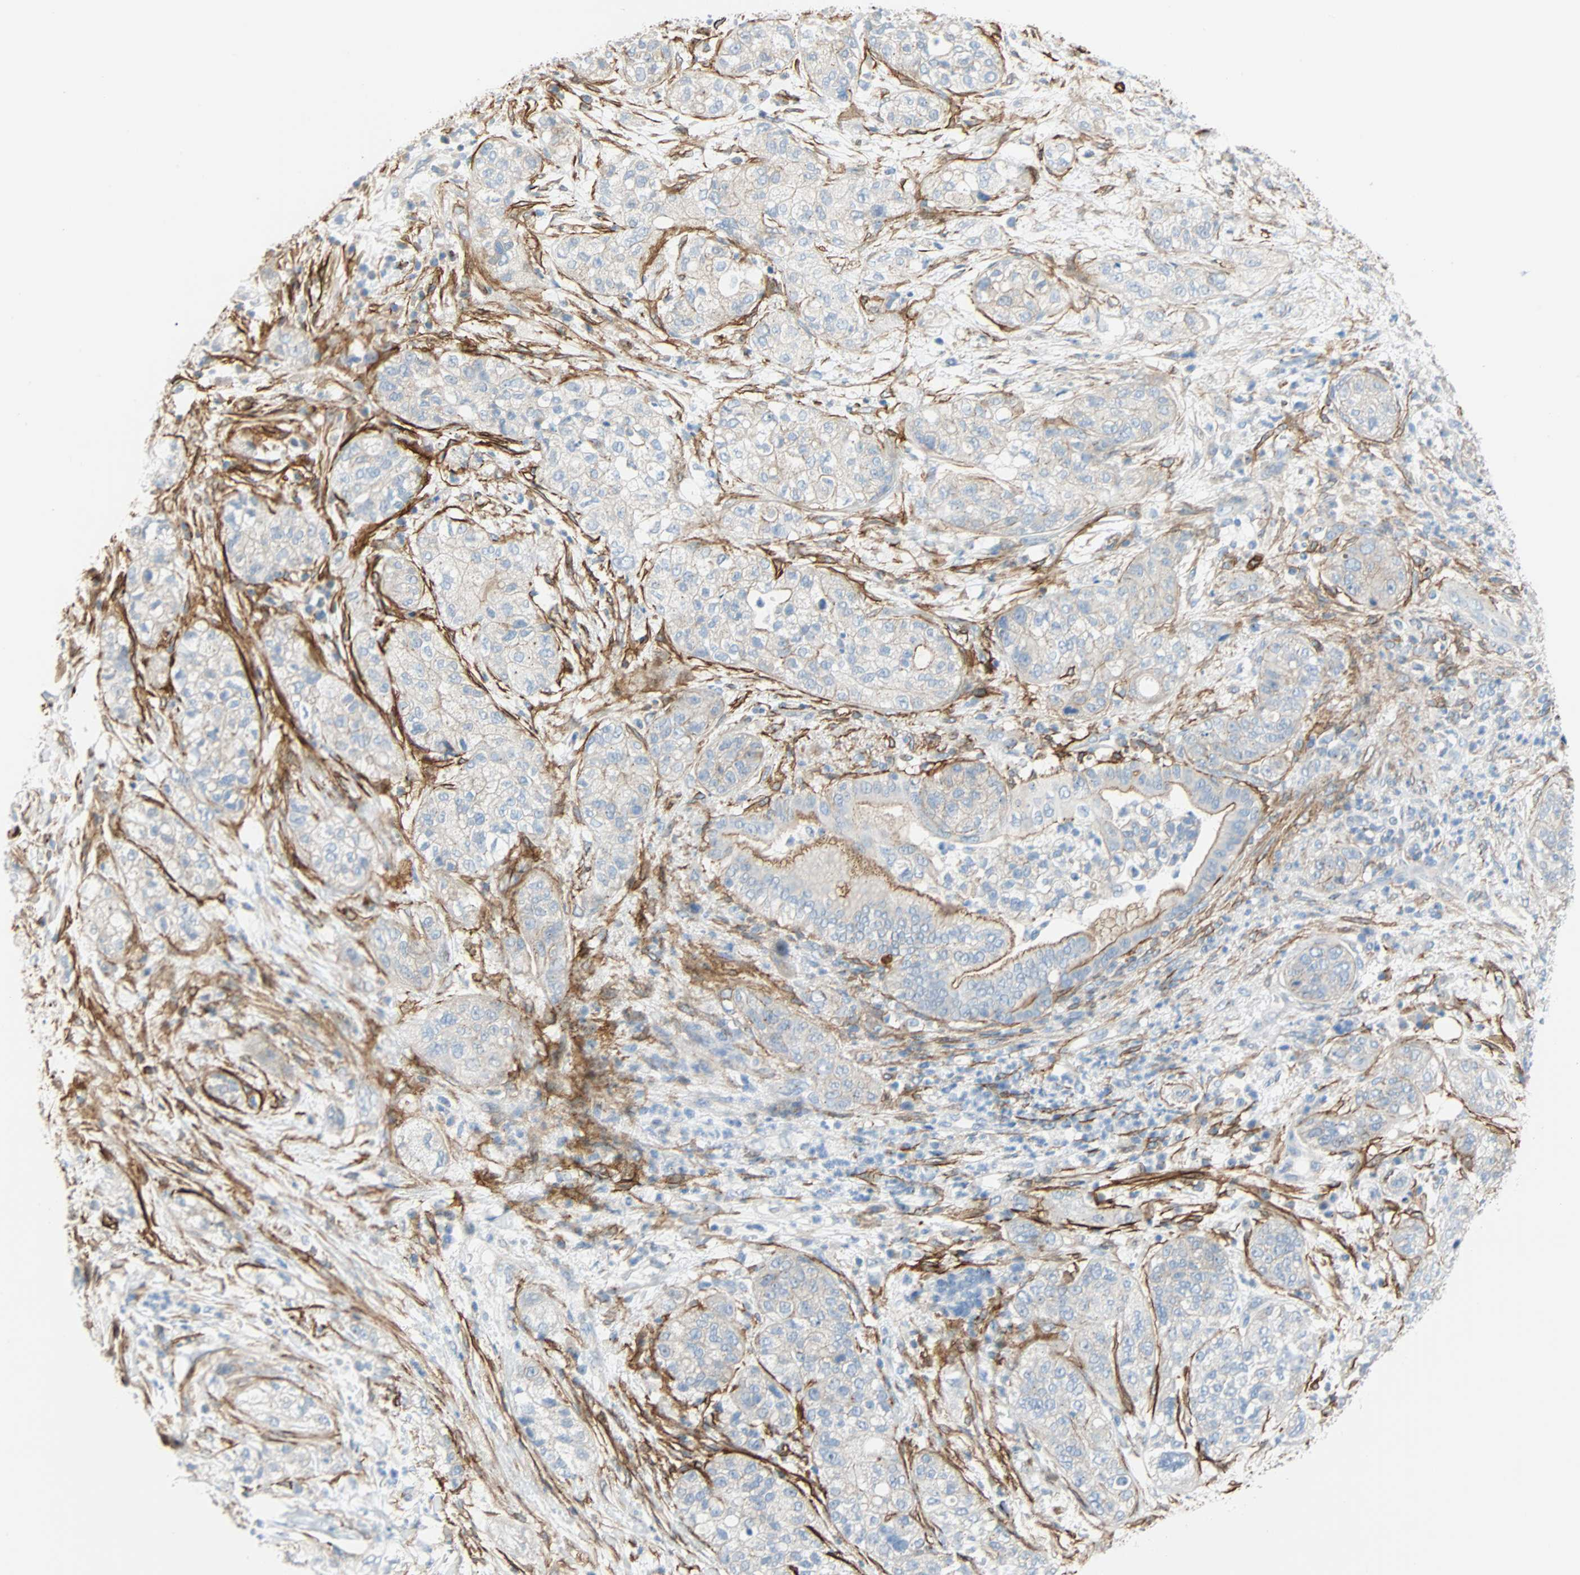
{"staining": {"intensity": "weak", "quantity": "<25%", "location": "cytoplasmic/membranous"}, "tissue": "pancreatic cancer", "cell_type": "Tumor cells", "image_type": "cancer", "snomed": [{"axis": "morphology", "description": "Adenocarcinoma, NOS"}, {"axis": "topography", "description": "Pancreas"}], "caption": "Pancreatic cancer (adenocarcinoma) was stained to show a protein in brown. There is no significant positivity in tumor cells. (Immunohistochemistry (ihc), brightfield microscopy, high magnification).", "gene": "PDPN", "patient": {"sex": "female", "age": 78}}